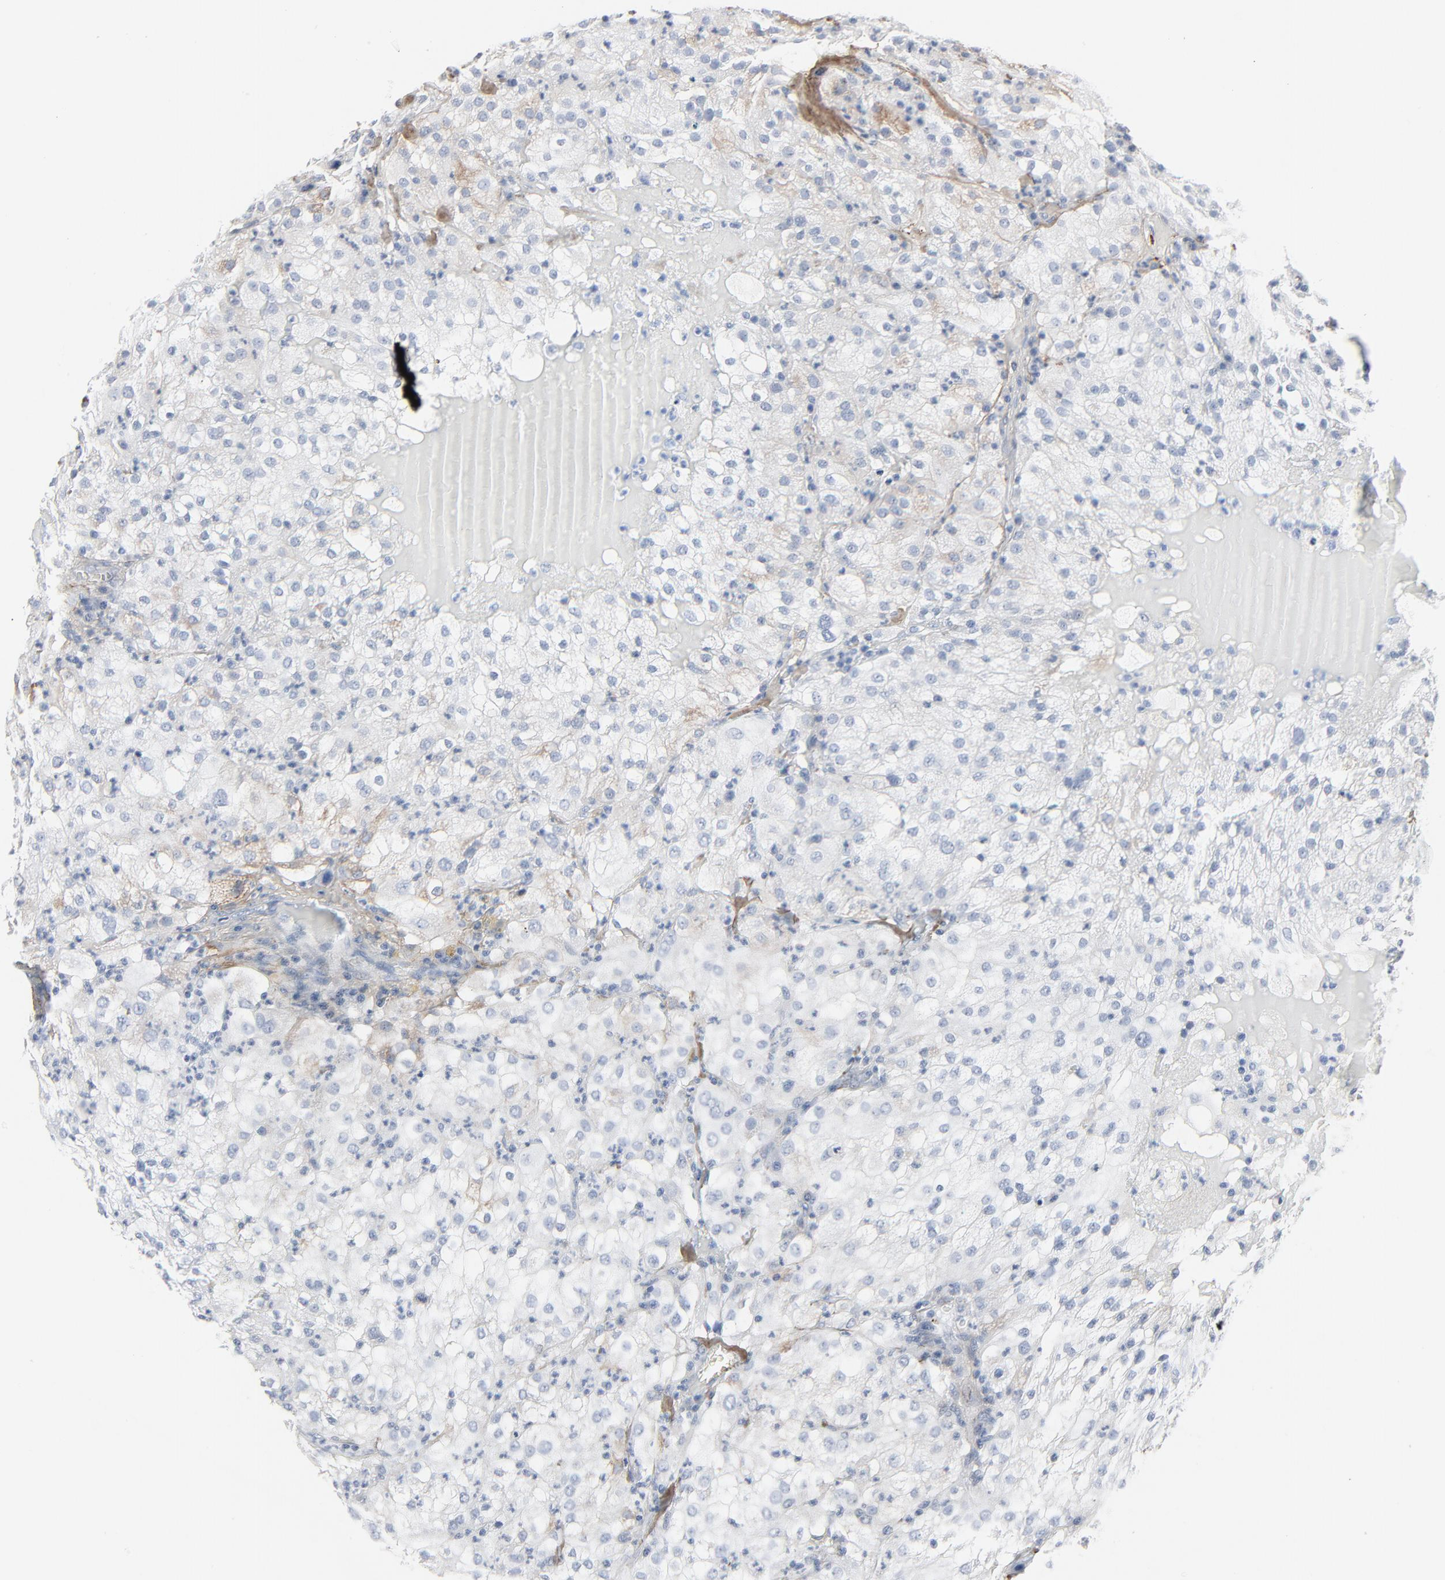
{"staining": {"intensity": "moderate", "quantity": "<25%", "location": "cytoplasmic/membranous"}, "tissue": "renal cancer", "cell_type": "Tumor cells", "image_type": "cancer", "snomed": [{"axis": "morphology", "description": "Adenocarcinoma, NOS"}, {"axis": "topography", "description": "Kidney"}], "caption": "Immunohistochemistry (IHC) histopathology image of neoplastic tissue: human renal adenocarcinoma stained using immunohistochemistry shows low levels of moderate protein expression localized specifically in the cytoplasmic/membranous of tumor cells, appearing as a cytoplasmic/membranous brown color.", "gene": "BGN", "patient": {"sex": "male", "age": 59}}